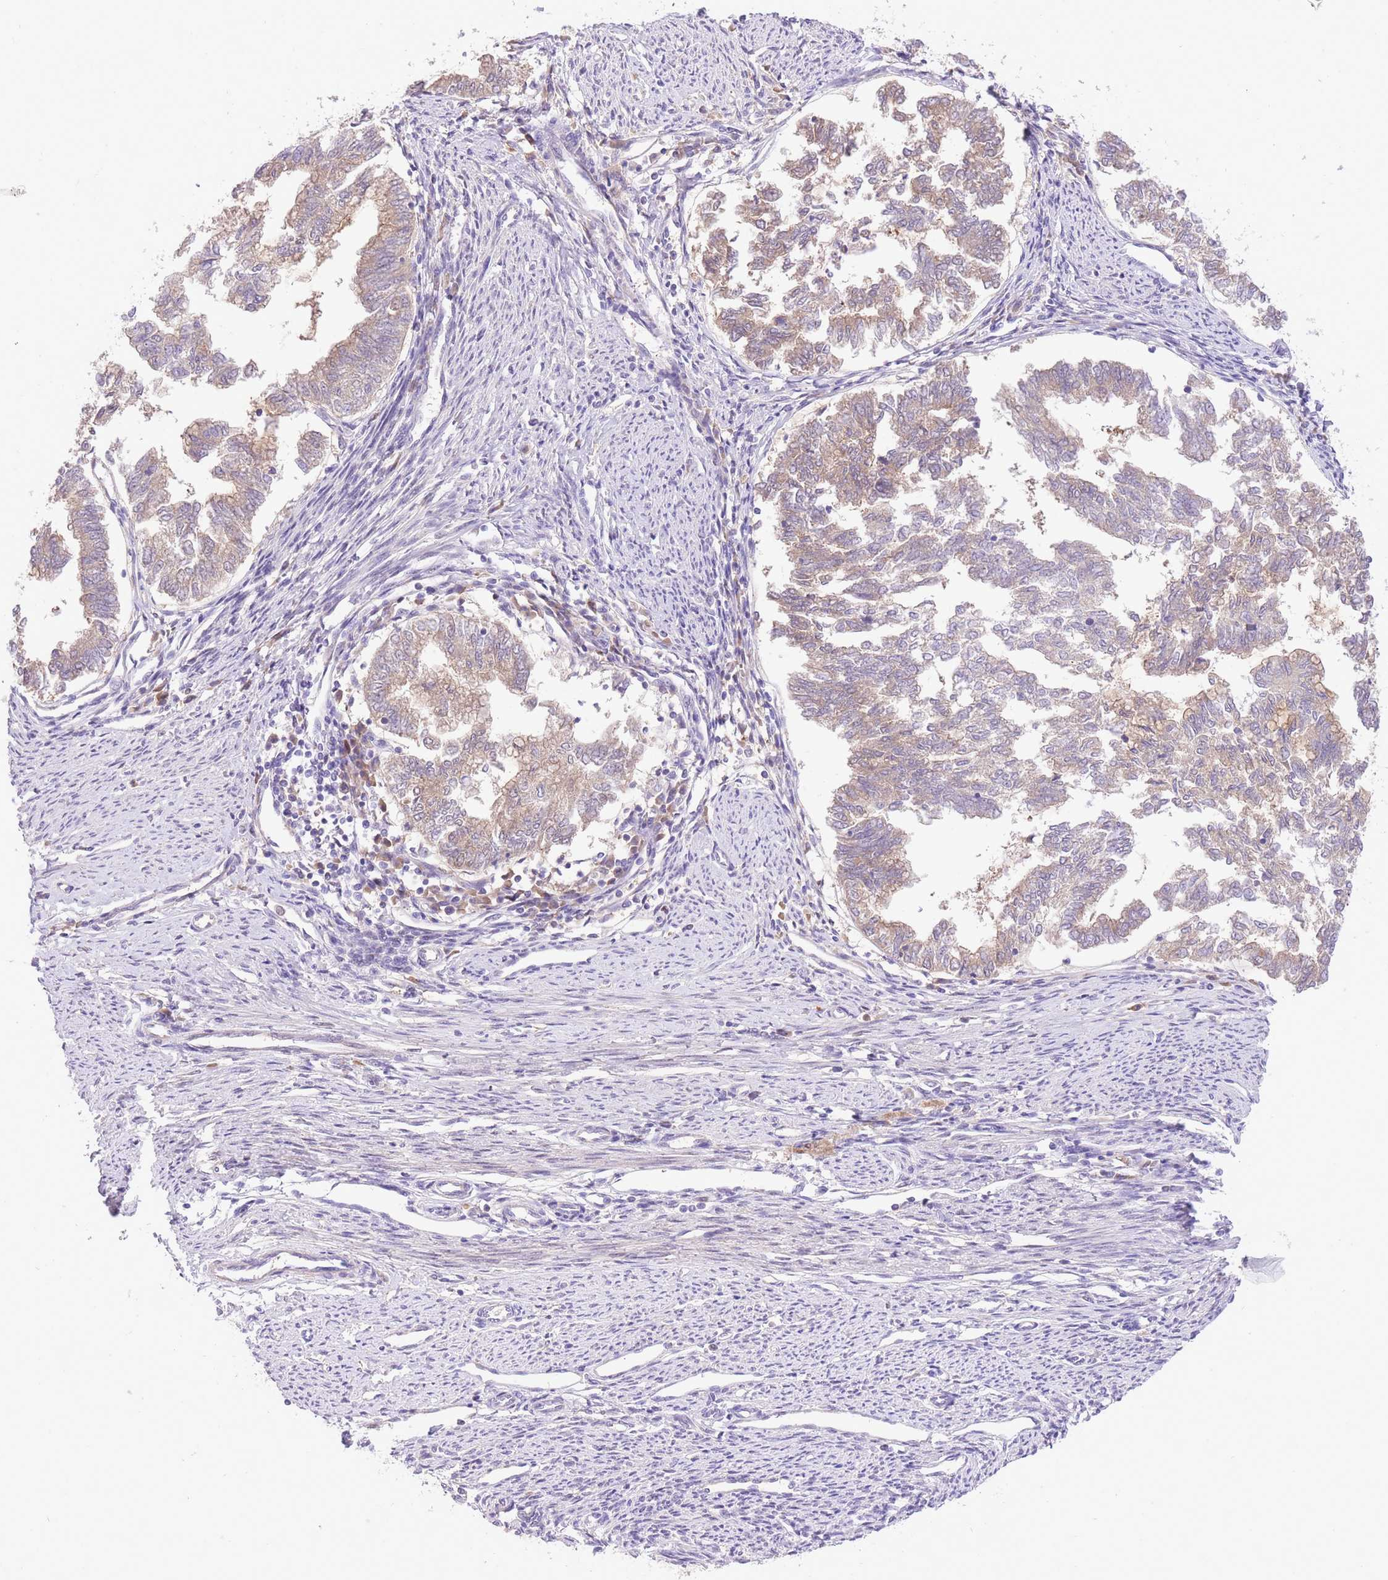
{"staining": {"intensity": "weak", "quantity": ">75%", "location": "cytoplasmic/membranous"}, "tissue": "endometrial cancer", "cell_type": "Tumor cells", "image_type": "cancer", "snomed": [{"axis": "morphology", "description": "Adenocarcinoma, NOS"}, {"axis": "topography", "description": "Endometrium"}], "caption": "Endometrial cancer (adenocarcinoma) stained with a brown dye demonstrates weak cytoplasmic/membranous positive staining in about >75% of tumor cells.", "gene": "LIPH", "patient": {"sex": "female", "age": 79}}